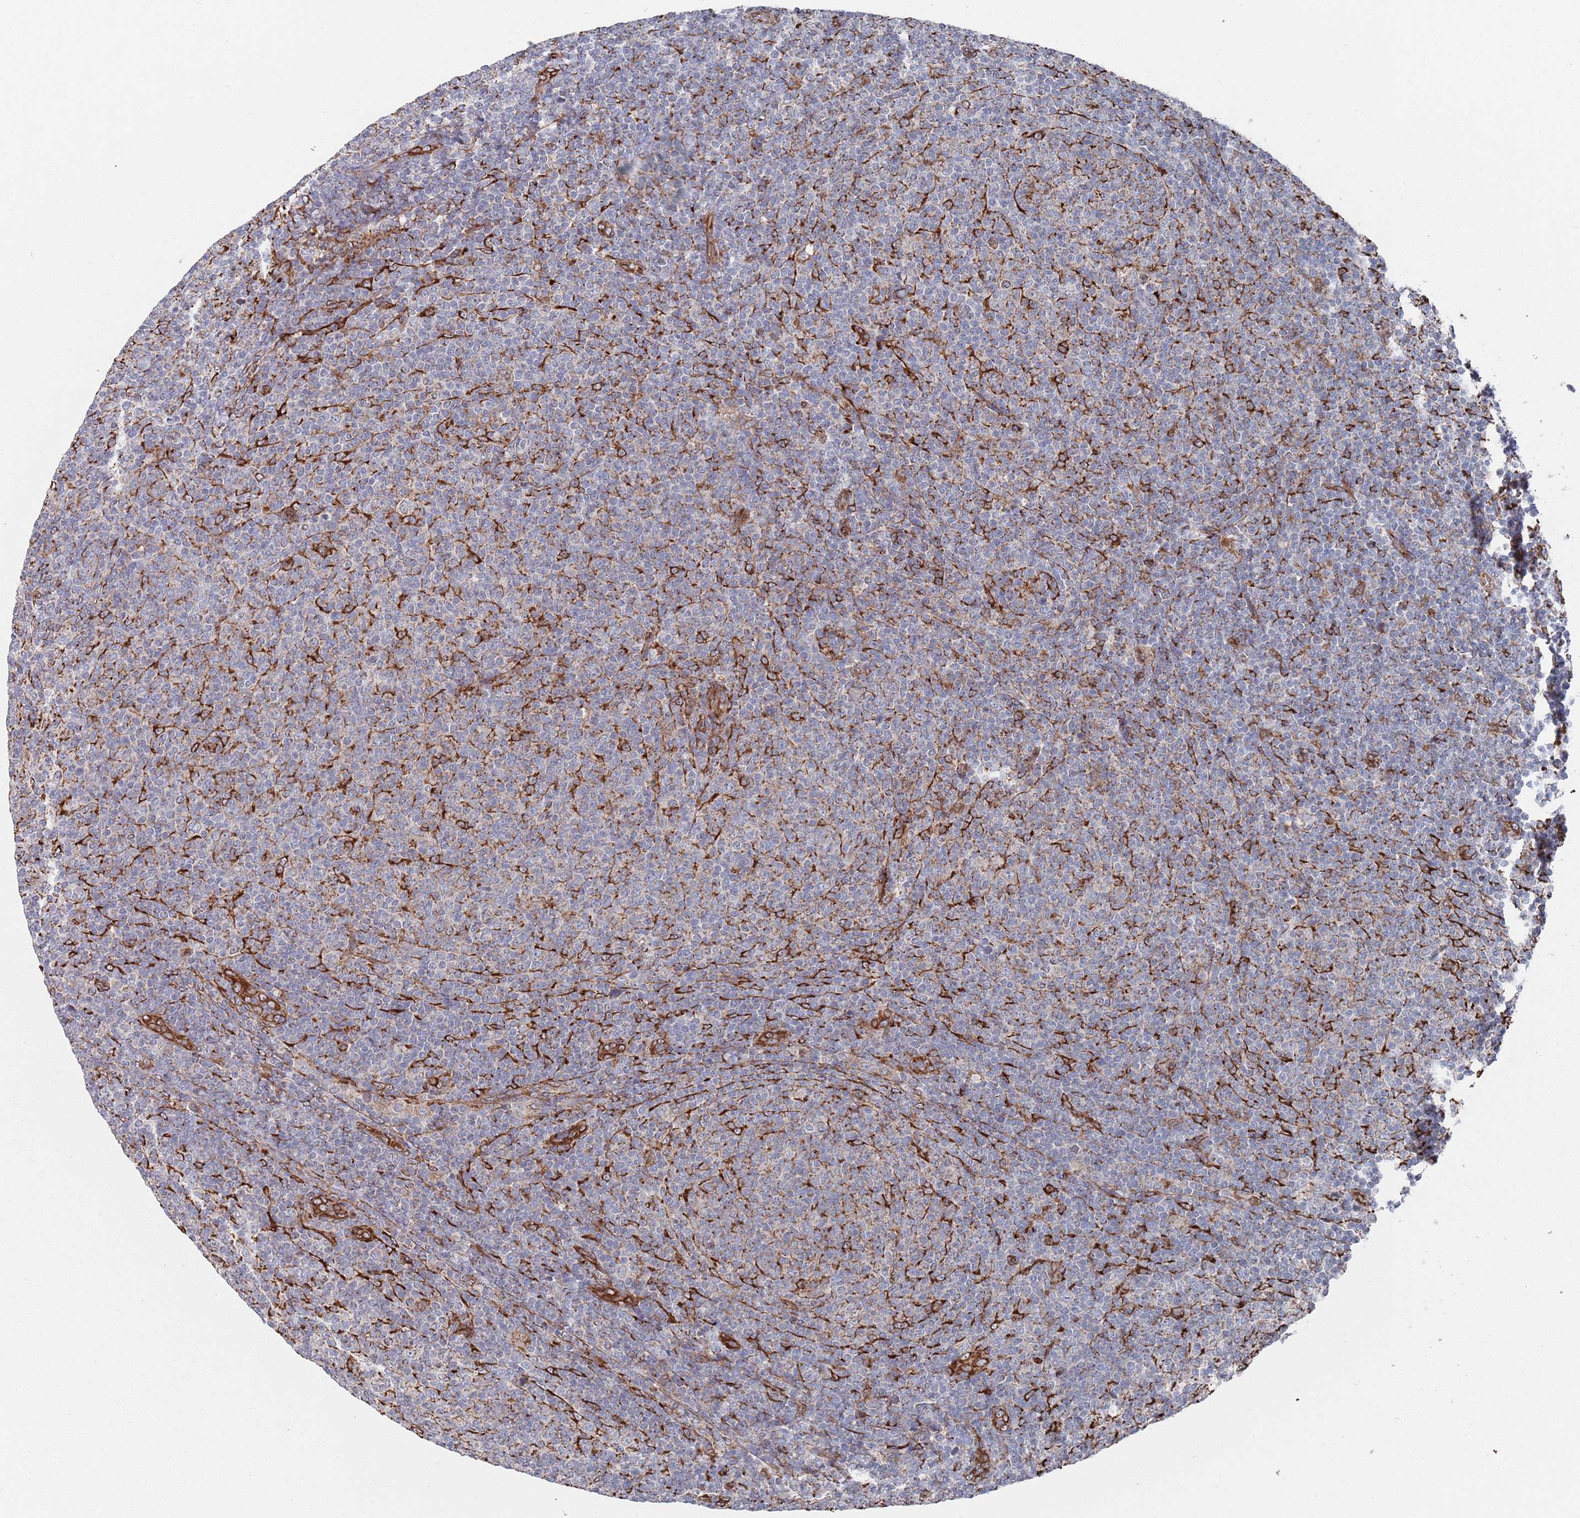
{"staining": {"intensity": "negative", "quantity": "none", "location": "none"}, "tissue": "lymphoma", "cell_type": "Tumor cells", "image_type": "cancer", "snomed": [{"axis": "morphology", "description": "Malignant lymphoma, non-Hodgkin's type, Low grade"}, {"axis": "topography", "description": "Lymph node"}], "caption": "Immunohistochemistry of human malignant lymphoma, non-Hodgkin's type (low-grade) shows no staining in tumor cells.", "gene": "CCDC106", "patient": {"sex": "male", "age": 66}}